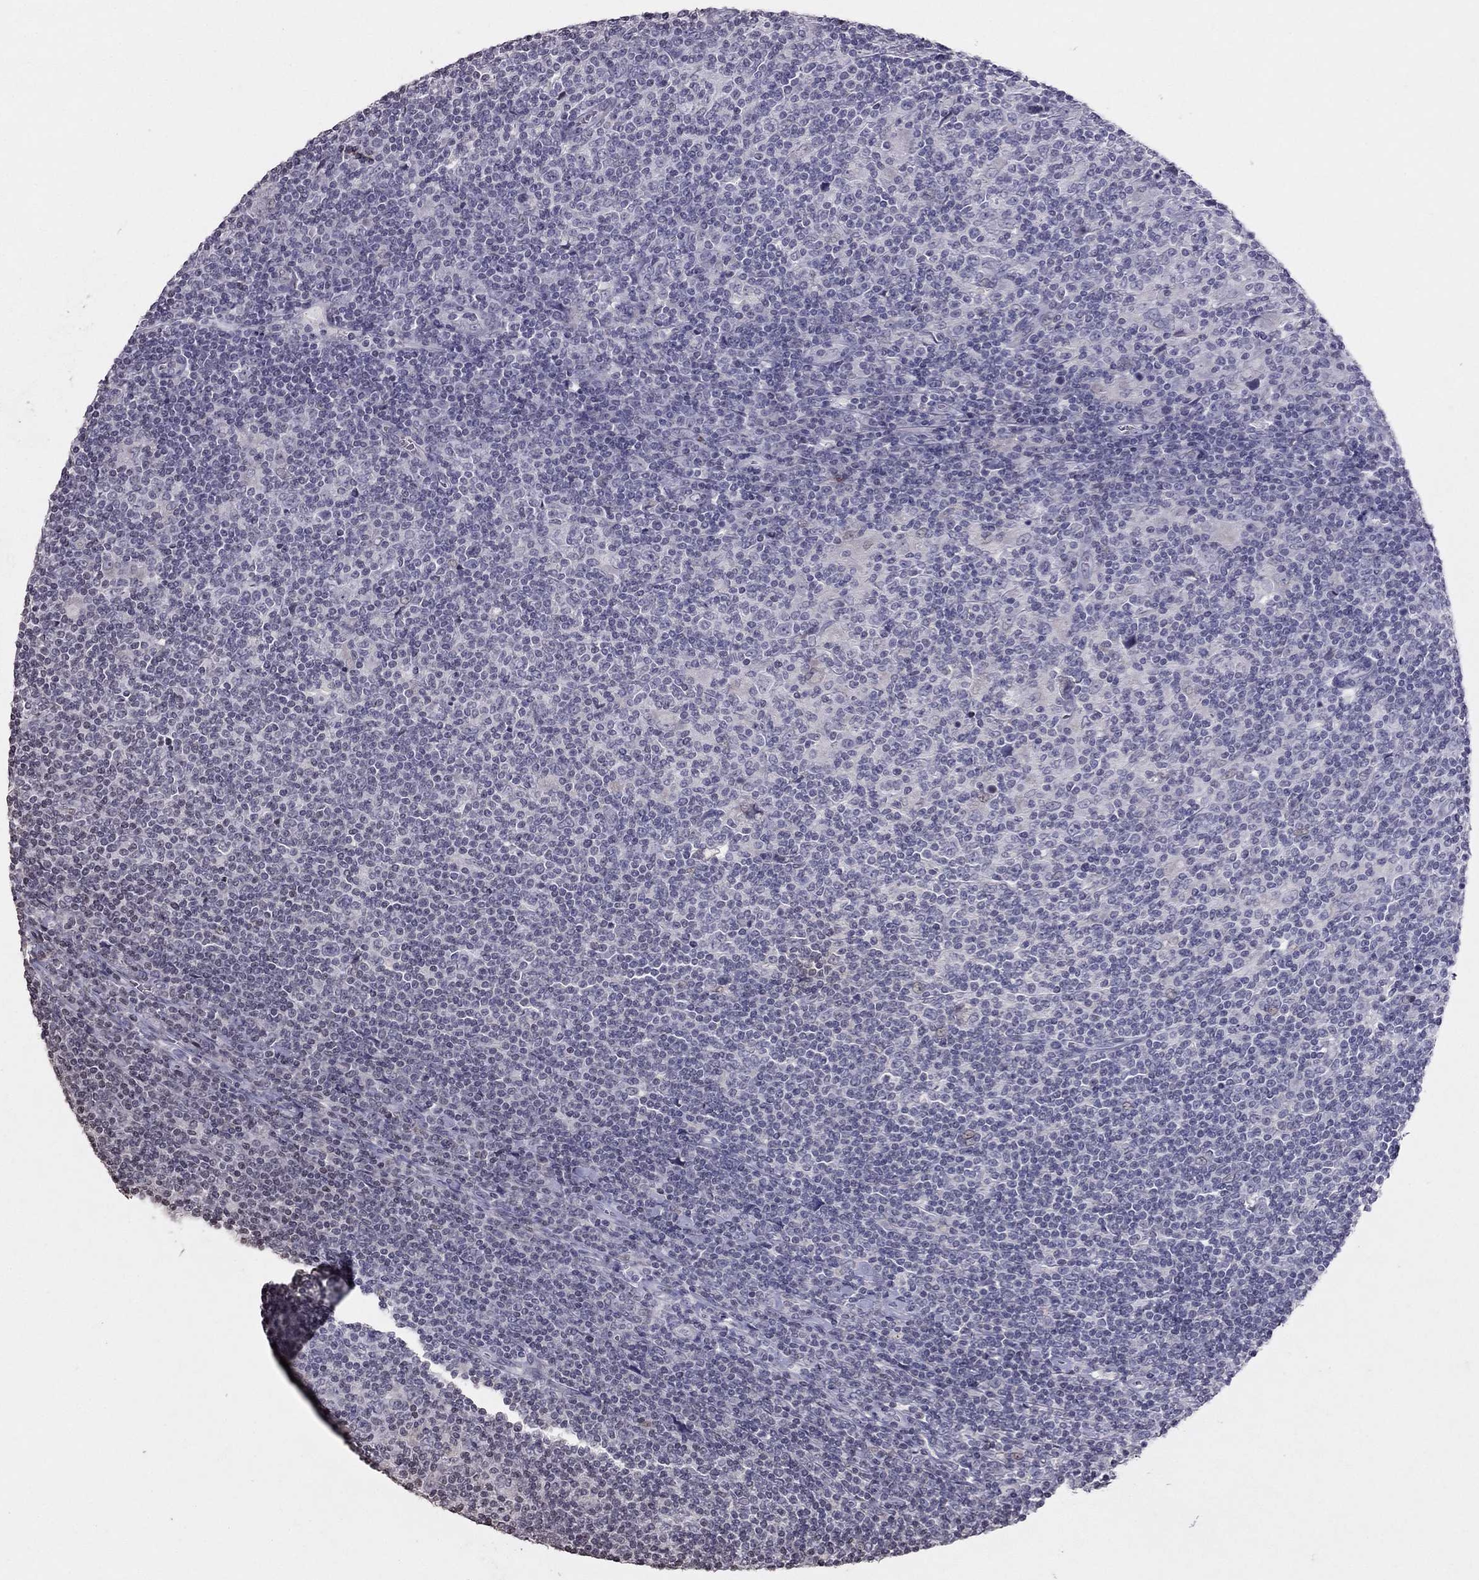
{"staining": {"intensity": "negative", "quantity": "none", "location": "none"}, "tissue": "lymphoma", "cell_type": "Tumor cells", "image_type": "cancer", "snomed": [{"axis": "morphology", "description": "Hodgkin's disease, NOS"}, {"axis": "topography", "description": "Lymph node"}], "caption": "Lymphoma stained for a protein using immunohistochemistry reveals no positivity tumor cells.", "gene": "TSHB", "patient": {"sex": "male", "age": 40}}